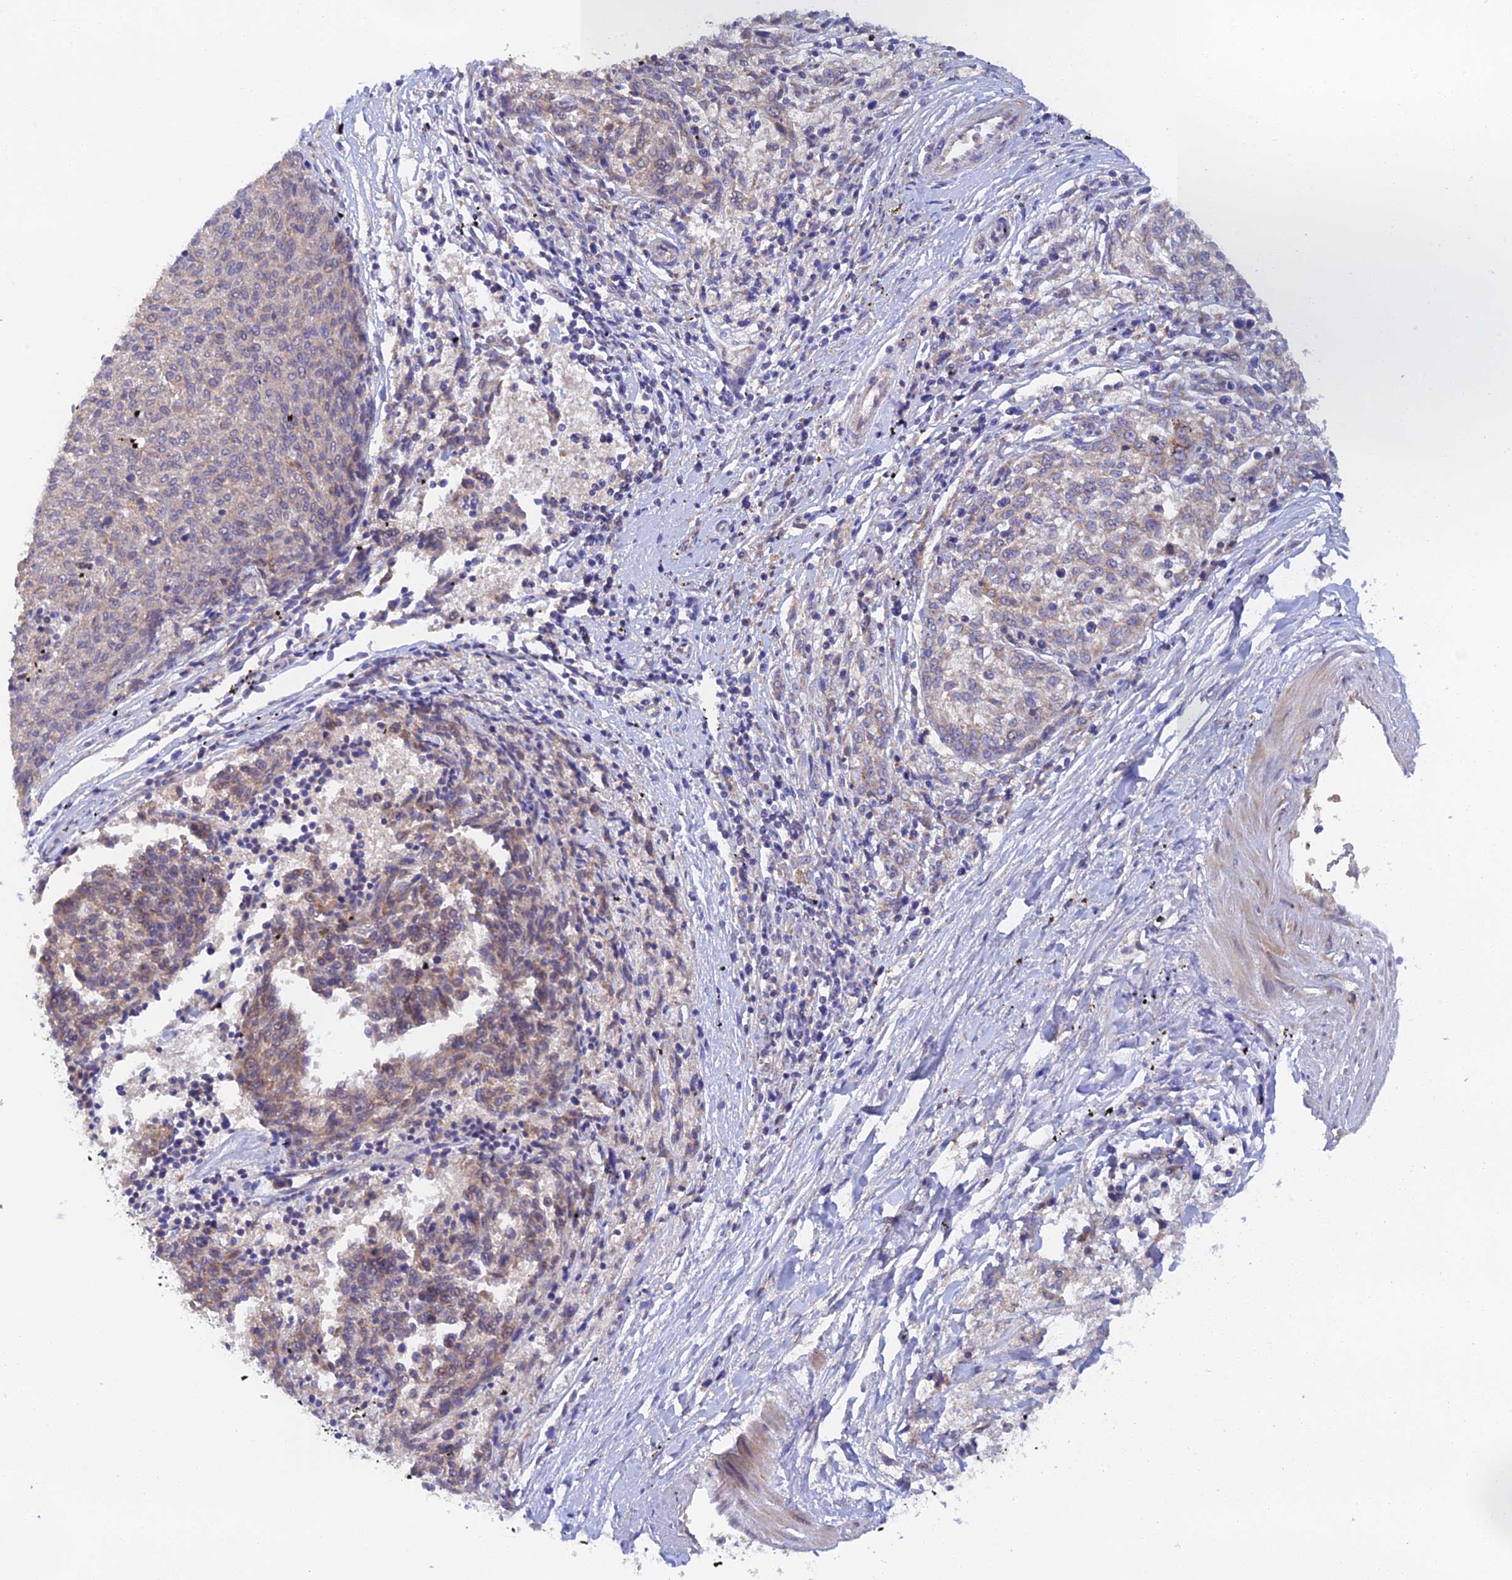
{"staining": {"intensity": "weak", "quantity": "<25%", "location": "cytoplasmic/membranous"}, "tissue": "melanoma", "cell_type": "Tumor cells", "image_type": "cancer", "snomed": [{"axis": "morphology", "description": "Malignant melanoma, NOS"}, {"axis": "topography", "description": "Skin"}], "caption": "Protein analysis of malignant melanoma demonstrates no significant staining in tumor cells.", "gene": "RANBP6", "patient": {"sex": "female", "age": 72}}